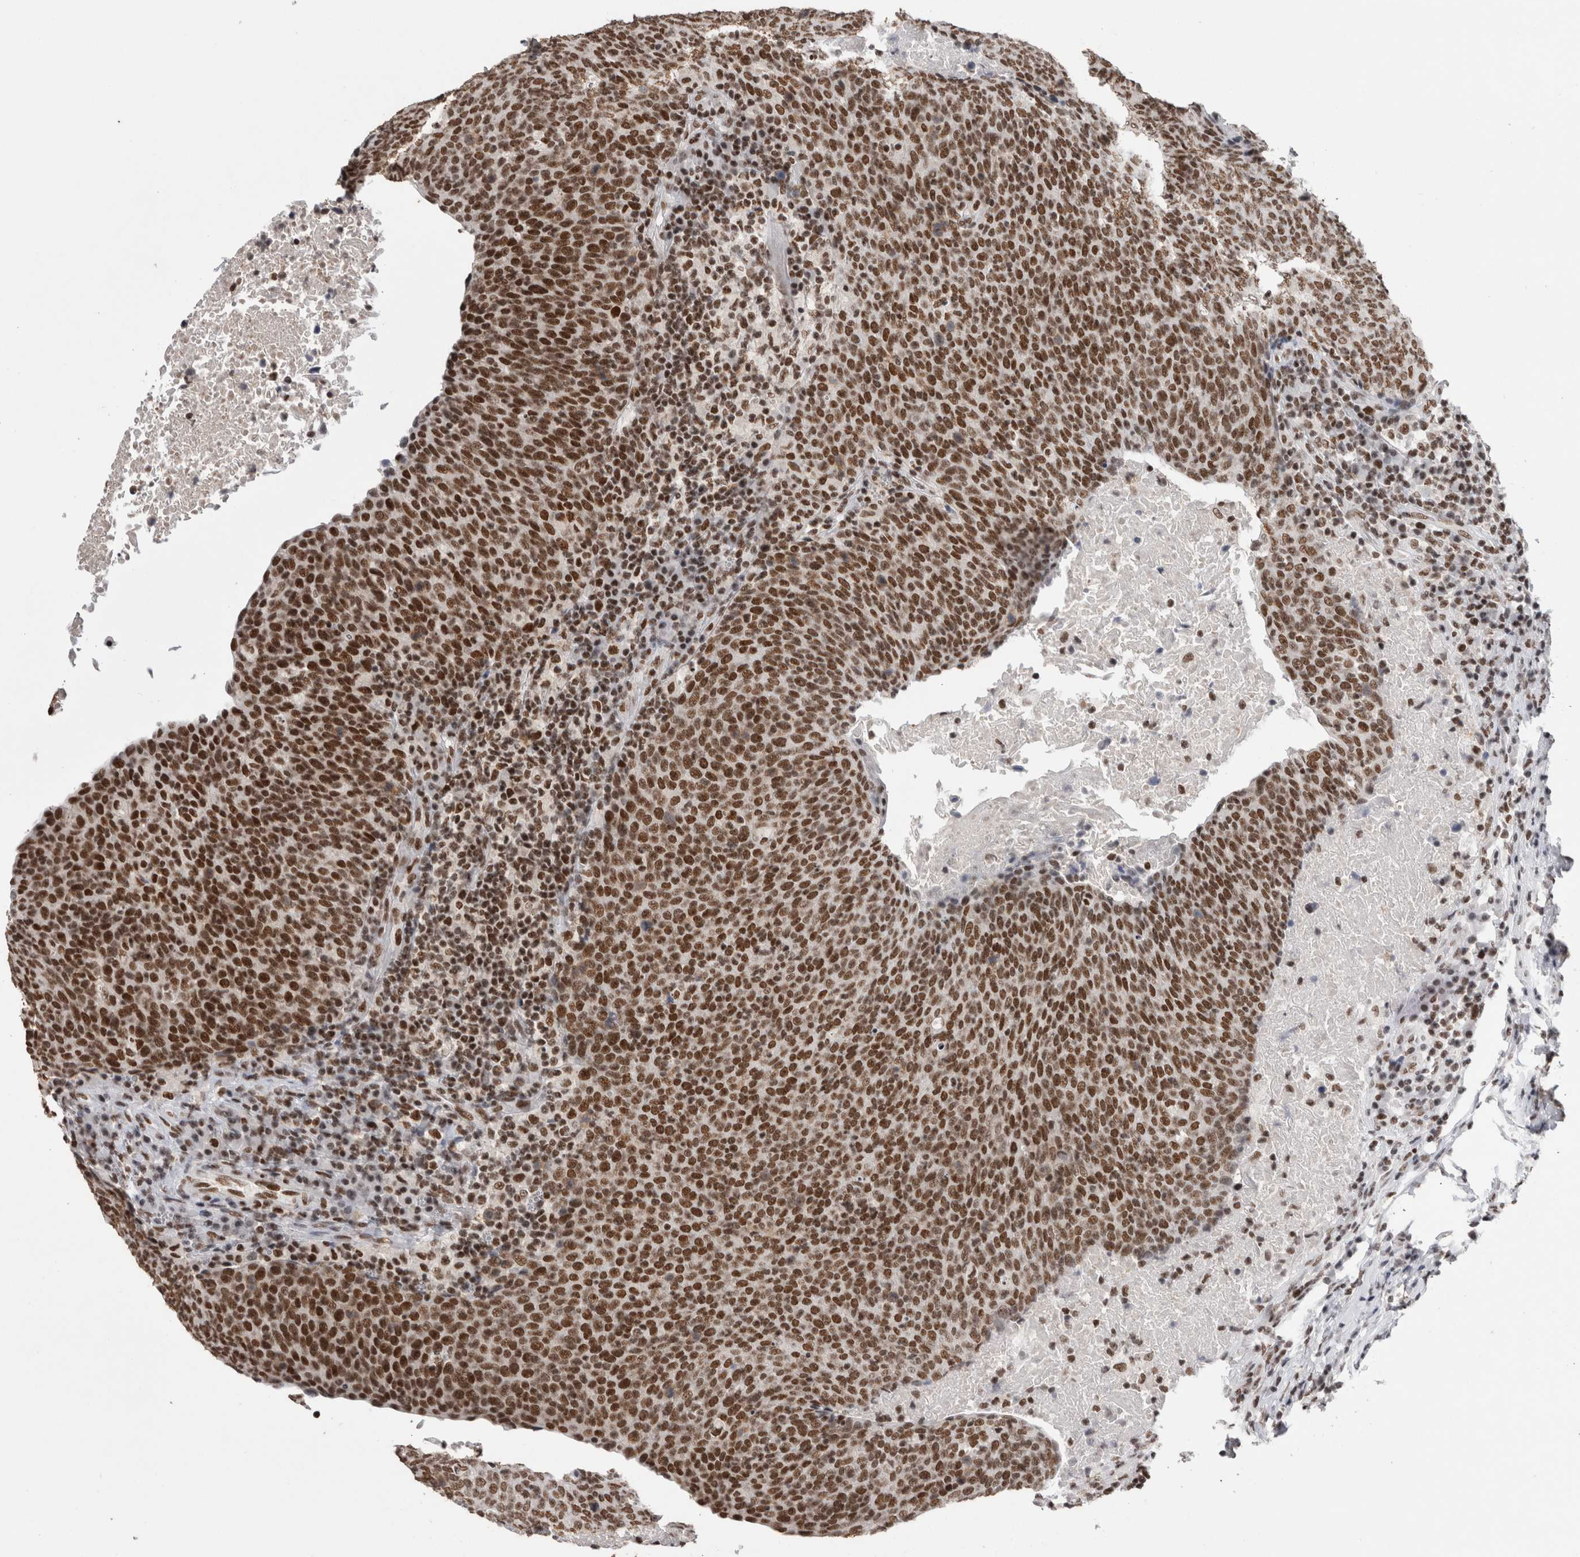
{"staining": {"intensity": "strong", "quantity": ">75%", "location": "nuclear"}, "tissue": "head and neck cancer", "cell_type": "Tumor cells", "image_type": "cancer", "snomed": [{"axis": "morphology", "description": "Squamous cell carcinoma, NOS"}, {"axis": "morphology", "description": "Squamous cell carcinoma, metastatic, NOS"}, {"axis": "topography", "description": "Lymph node"}, {"axis": "topography", "description": "Head-Neck"}], "caption": "Metastatic squamous cell carcinoma (head and neck) stained with DAB (3,3'-diaminobenzidine) immunohistochemistry (IHC) shows high levels of strong nuclear staining in approximately >75% of tumor cells.", "gene": "SMC1A", "patient": {"sex": "male", "age": 62}}